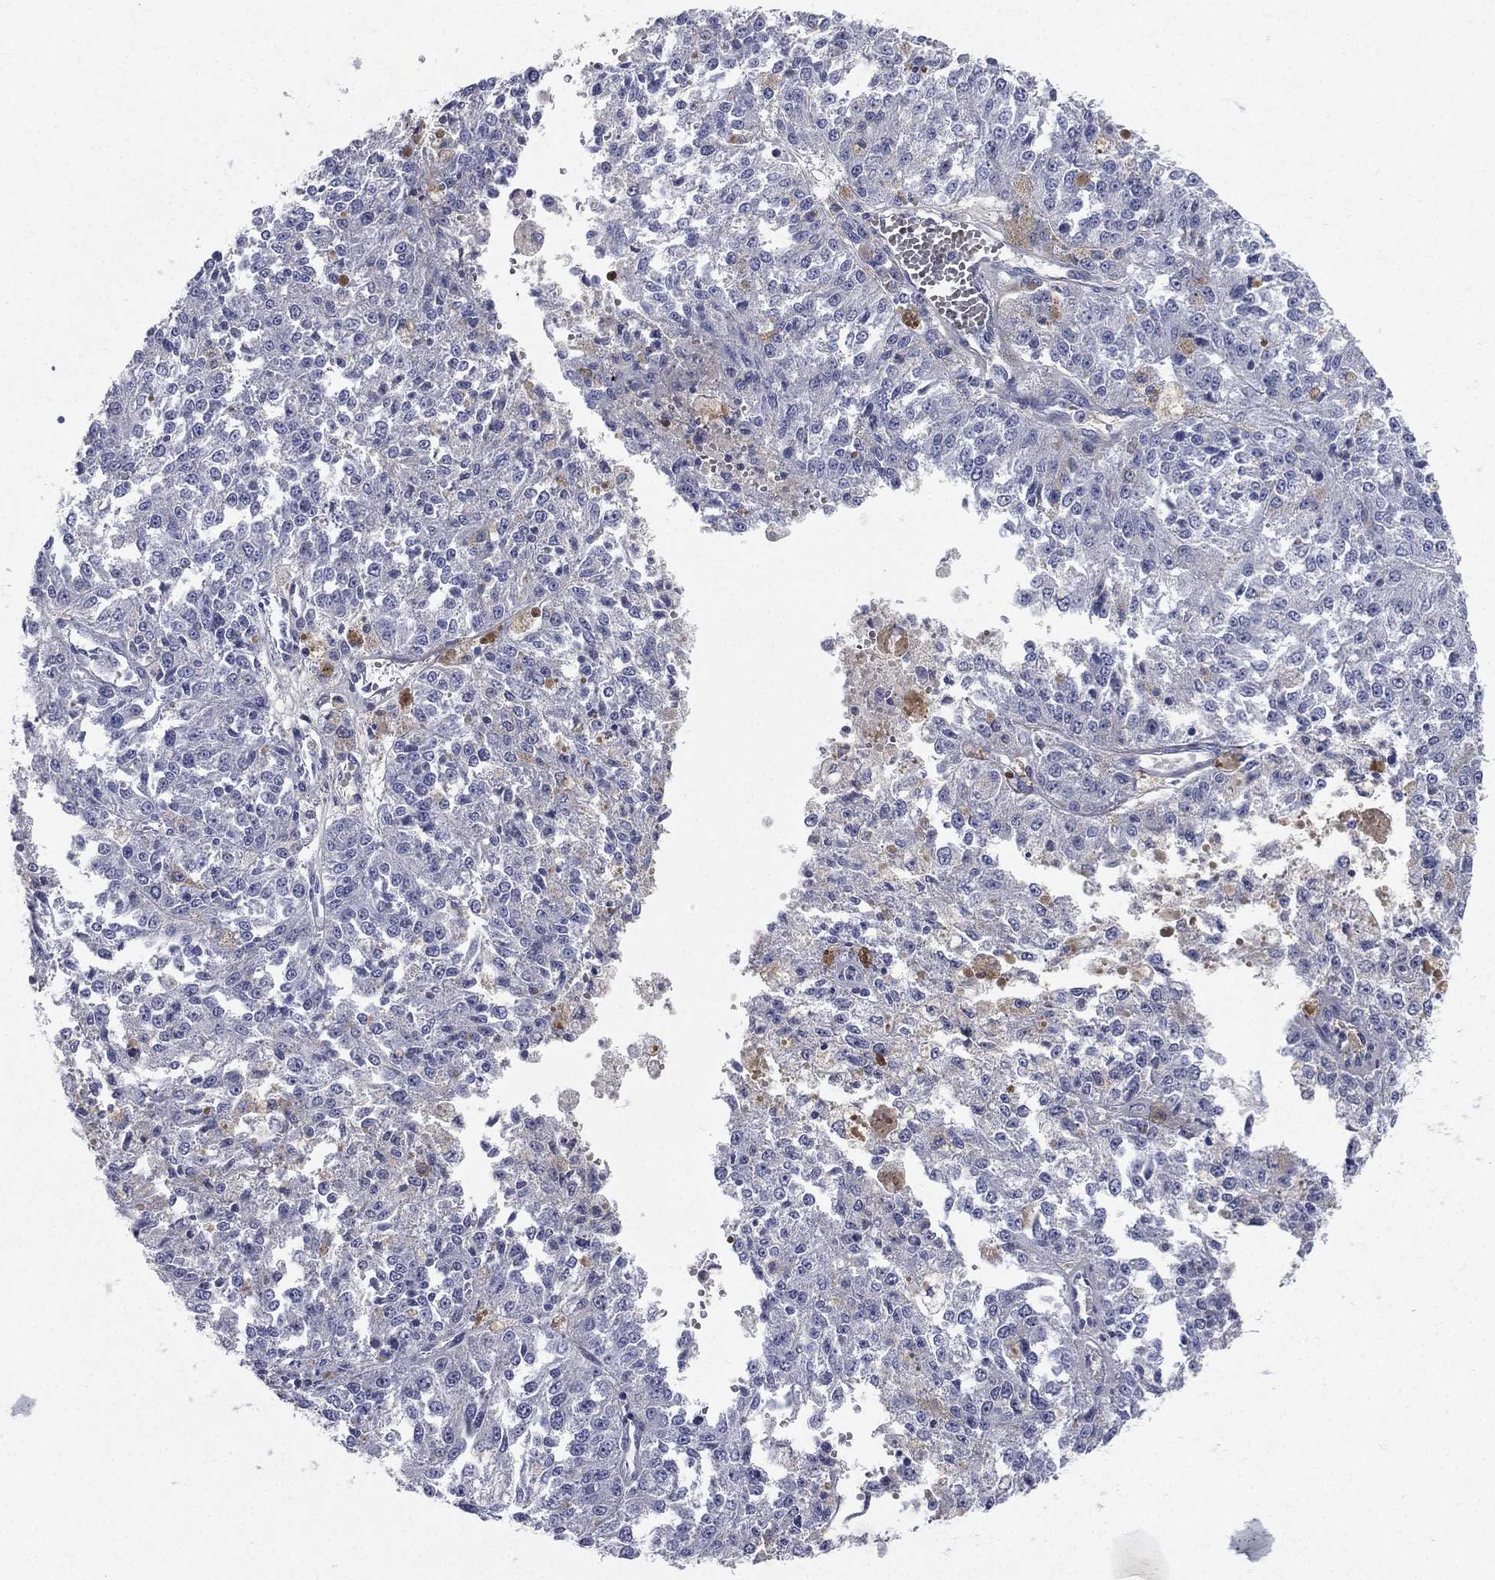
{"staining": {"intensity": "negative", "quantity": "none", "location": "none"}, "tissue": "melanoma", "cell_type": "Tumor cells", "image_type": "cancer", "snomed": [{"axis": "morphology", "description": "Malignant melanoma, Metastatic site"}, {"axis": "topography", "description": "Lymph node"}], "caption": "The micrograph displays no significant positivity in tumor cells of melanoma.", "gene": "HP", "patient": {"sex": "female", "age": 64}}